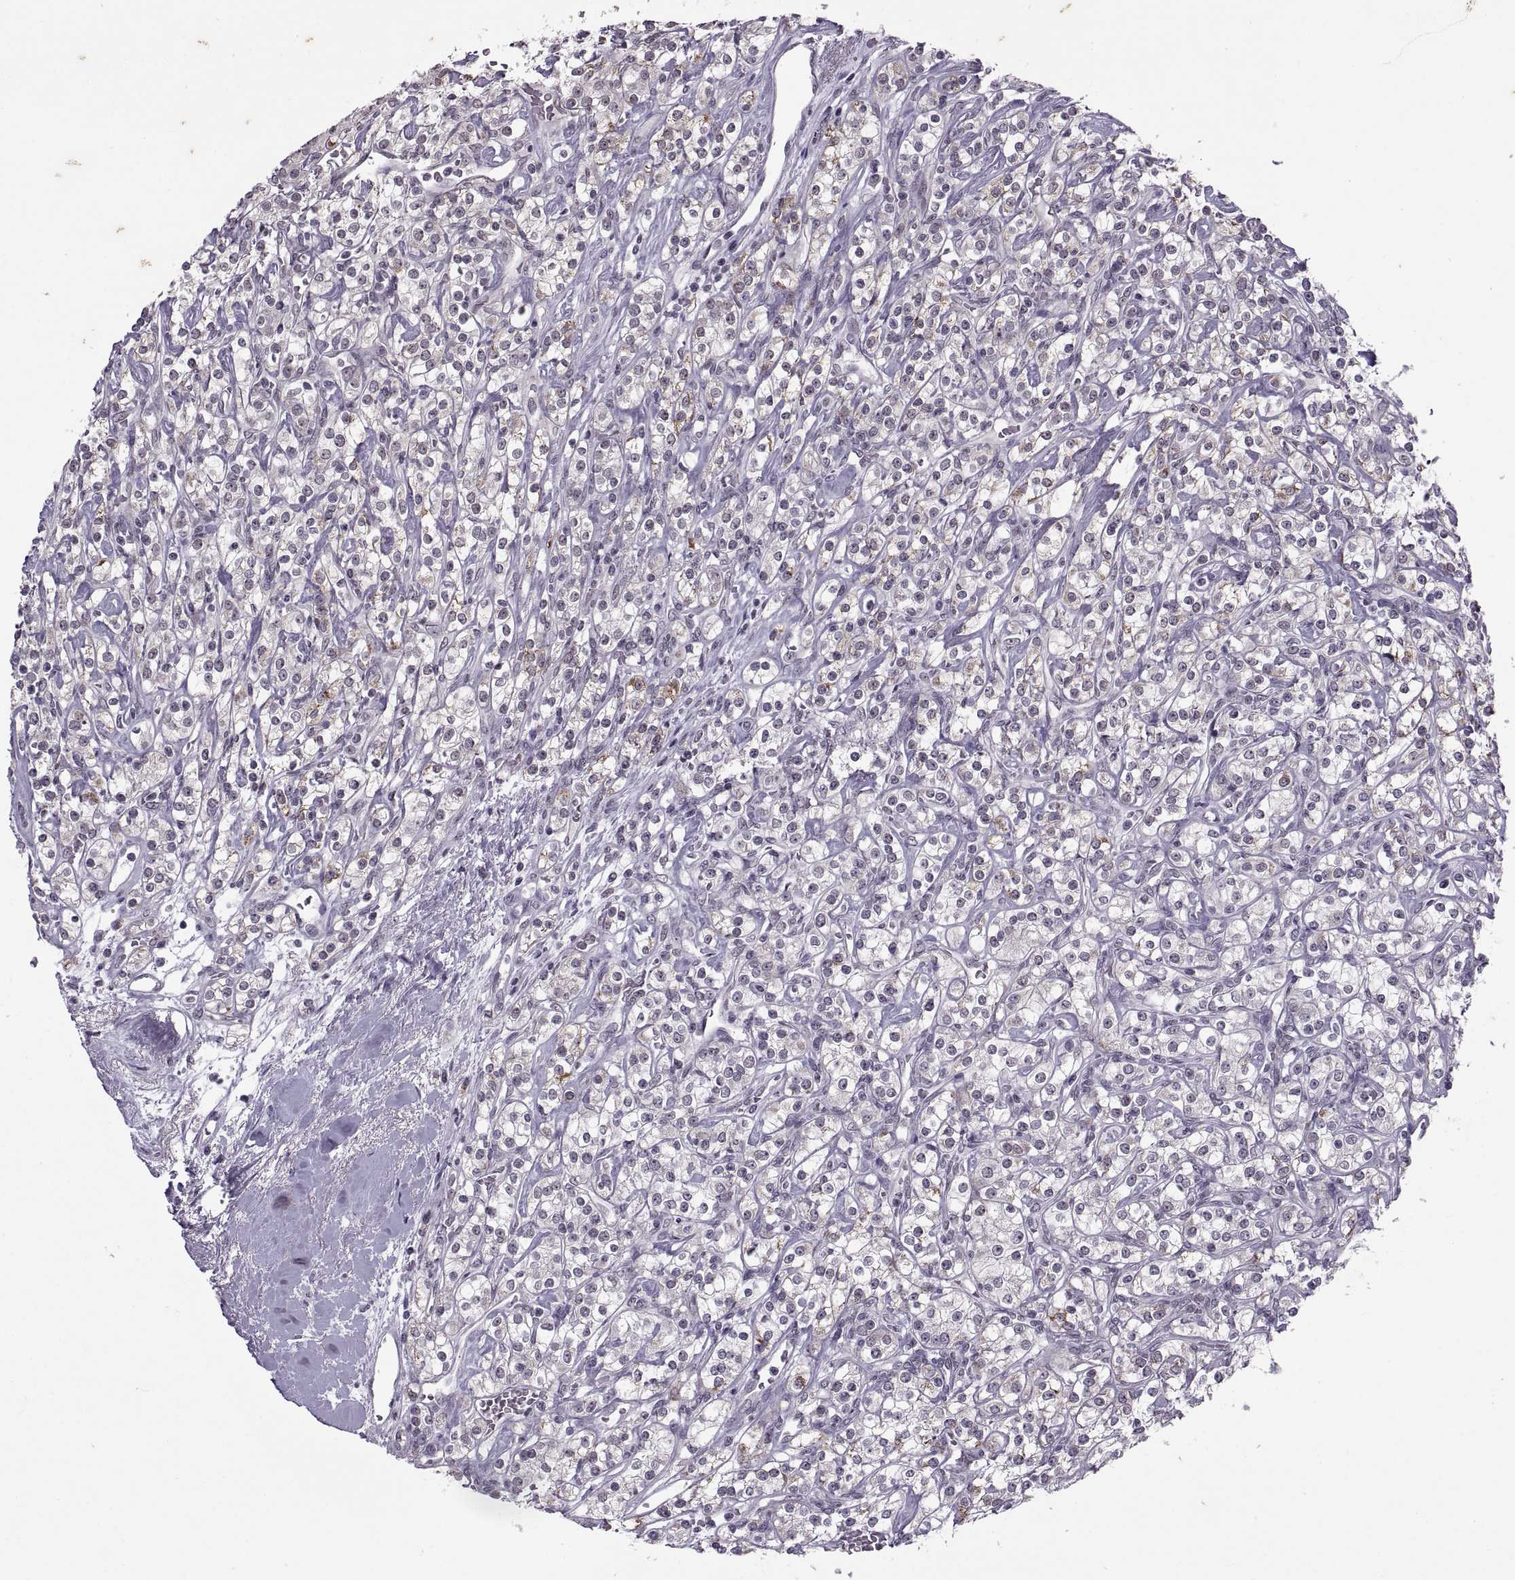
{"staining": {"intensity": "moderate", "quantity": "<25%", "location": "cytoplasmic/membranous"}, "tissue": "renal cancer", "cell_type": "Tumor cells", "image_type": "cancer", "snomed": [{"axis": "morphology", "description": "Adenocarcinoma, NOS"}, {"axis": "topography", "description": "Kidney"}], "caption": "The immunohistochemical stain shows moderate cytoplasmic/membranous positivity in tumor cells of renal cancer (adenocarcinoma) tissue. (DAB IHC with brightfield microscopy, high magnification).", "gene": "OTP", "patient": {"sex": "male", "age": 77}}